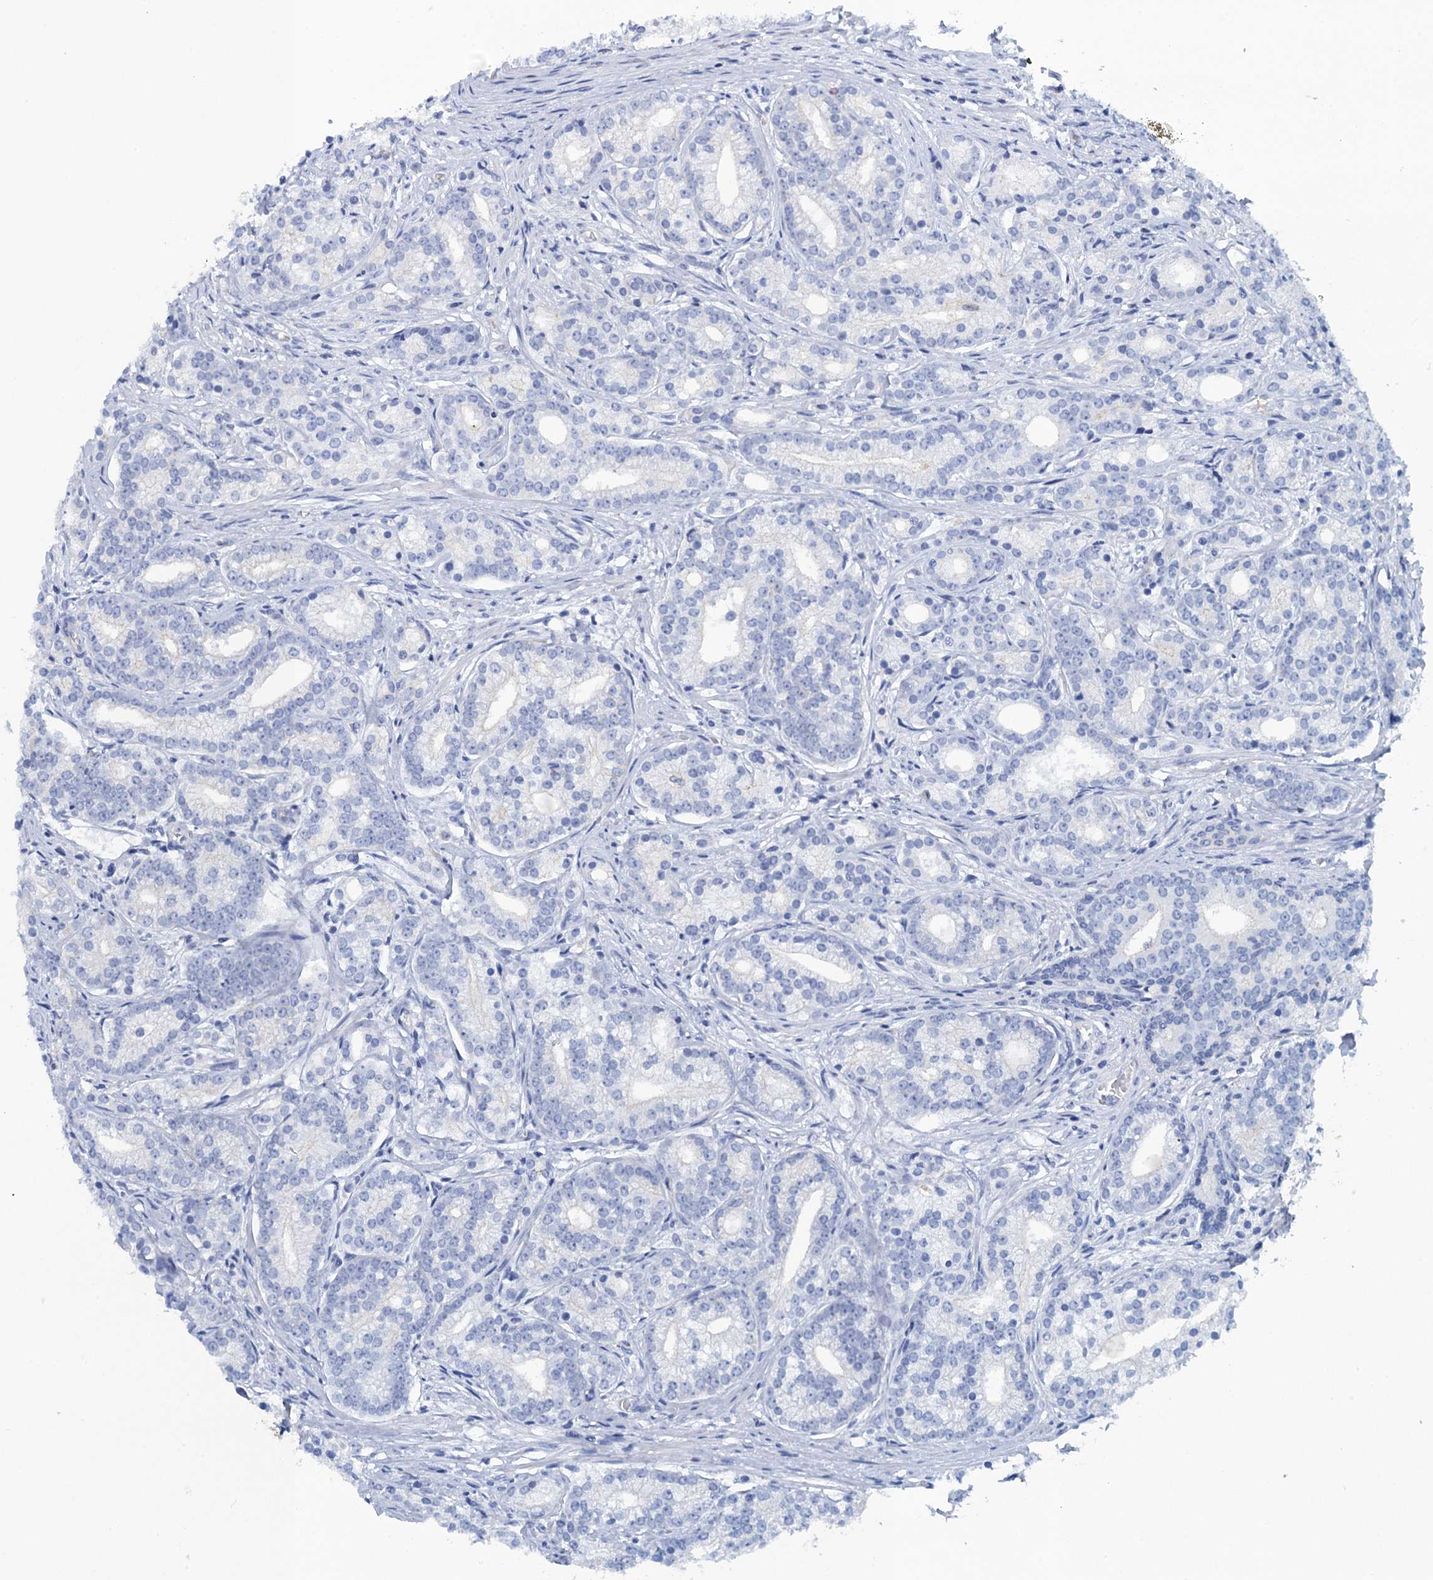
{"staining": {"intensity": "negative", "quantity": "none", "location": "none"}, "tissue": "prostate cancer", "cell_type": "Tumor cells", "image_type": "cancer", "snomed": [{"axis": "morphology", "description": "Adenocarcinoma, Low grade"}, {"axis": "topography", "description": "Prostate"}], "caption": "IHC of human low-grade adenocarcinoma (prostate) exhibits no positivity in tumor cells.", "gene": "CALML5", "patient": {"sex": "male", "age": 71}}